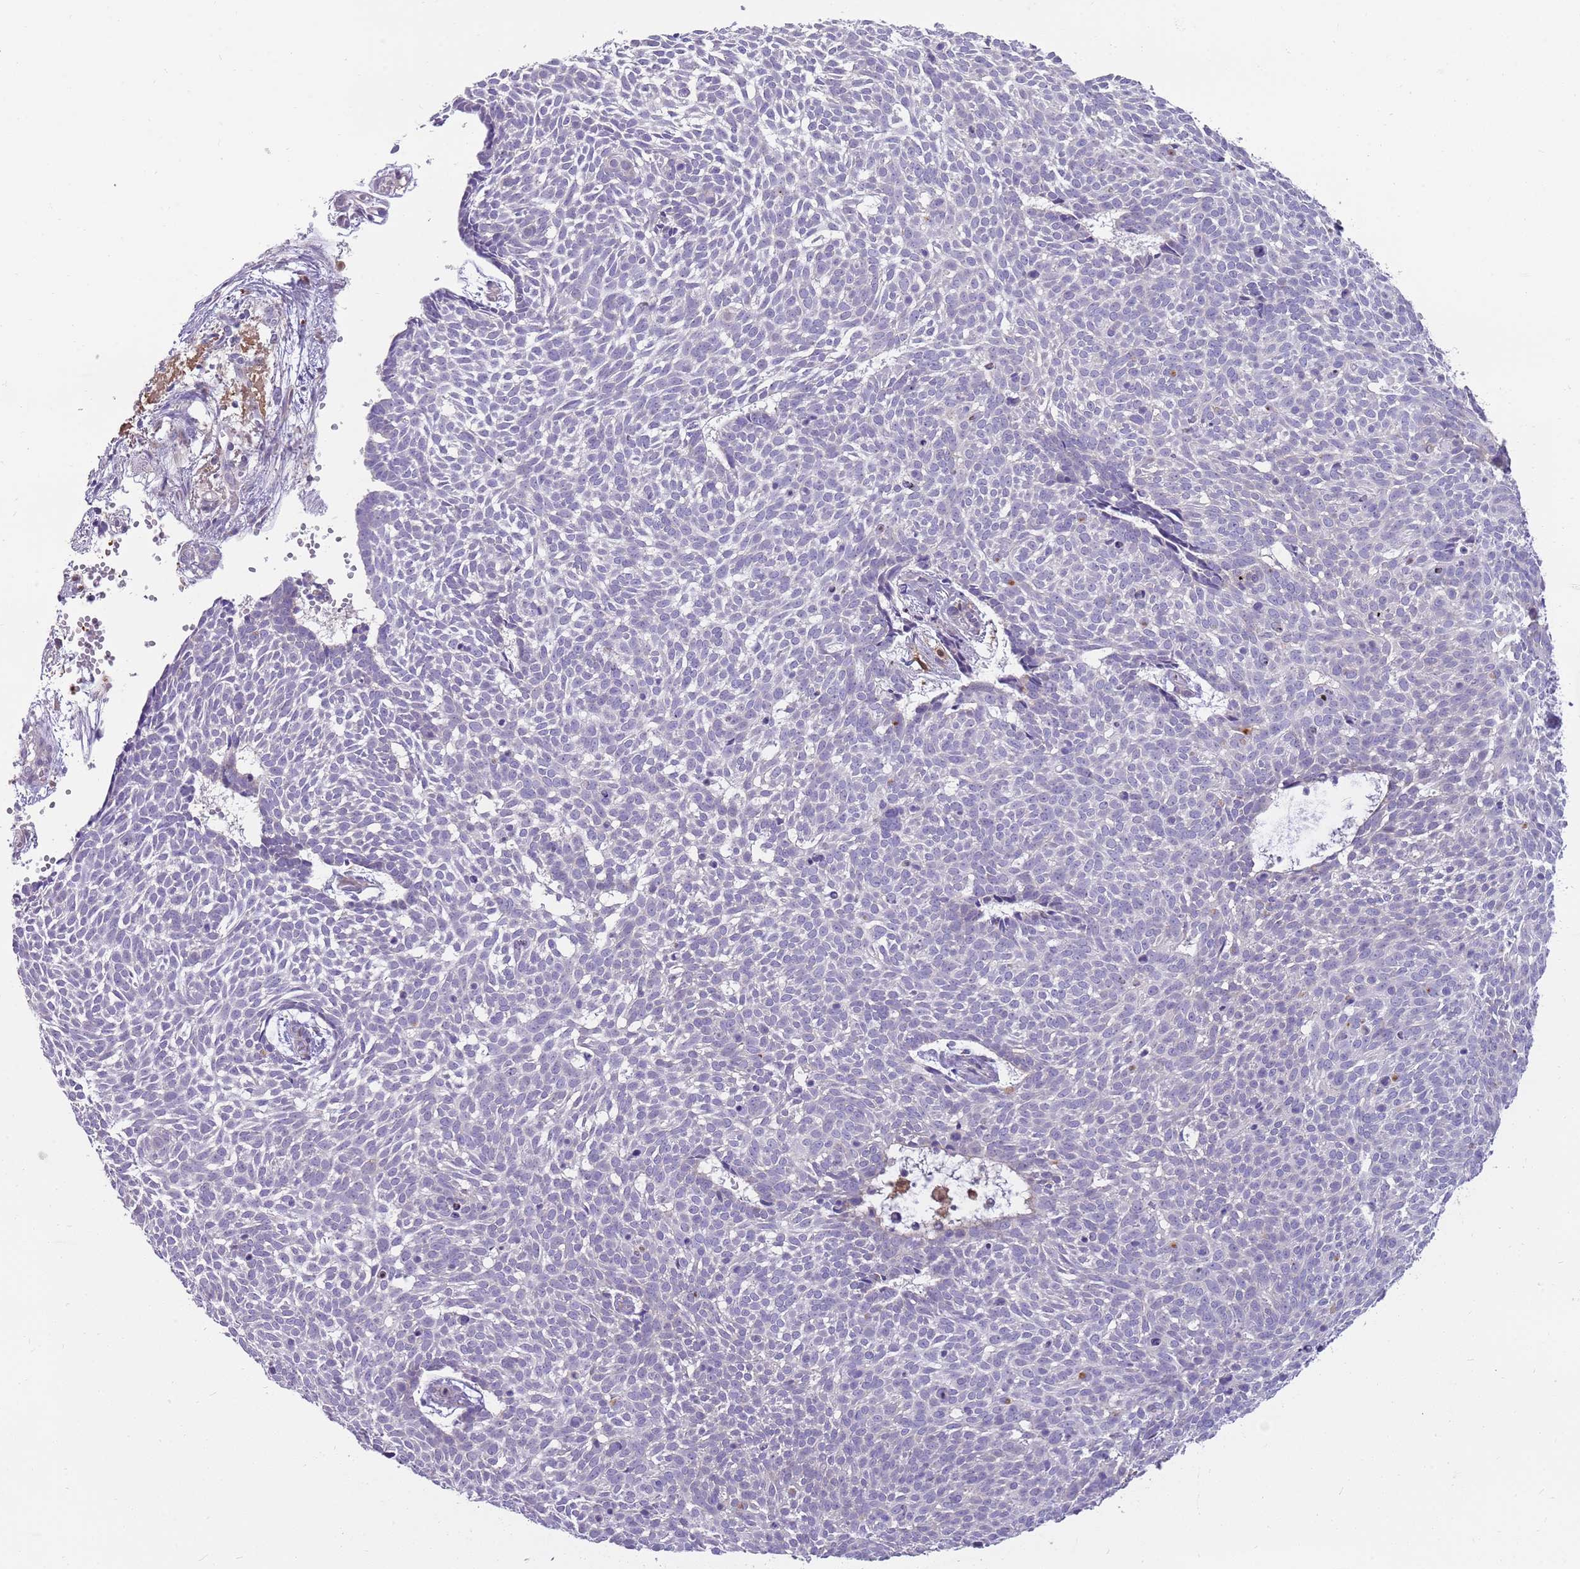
{"staining": {"intensity": "negative", "quantity": "none", "location": "none"}, "tissue": "skin cancer", "cell_type": "Tumor cells", "image_type": "cancer", "snomed": [{"axis": "morphology", "description": "Basal cell carcinoma"}, {"axis": "topography", "description": "Skin"}], "caption": "There is no significant positivity in tumor cells of basal cell carcinoma (skin).", "gene": "DIPK1C", "patient": {"sex": "male", "age": 61}}